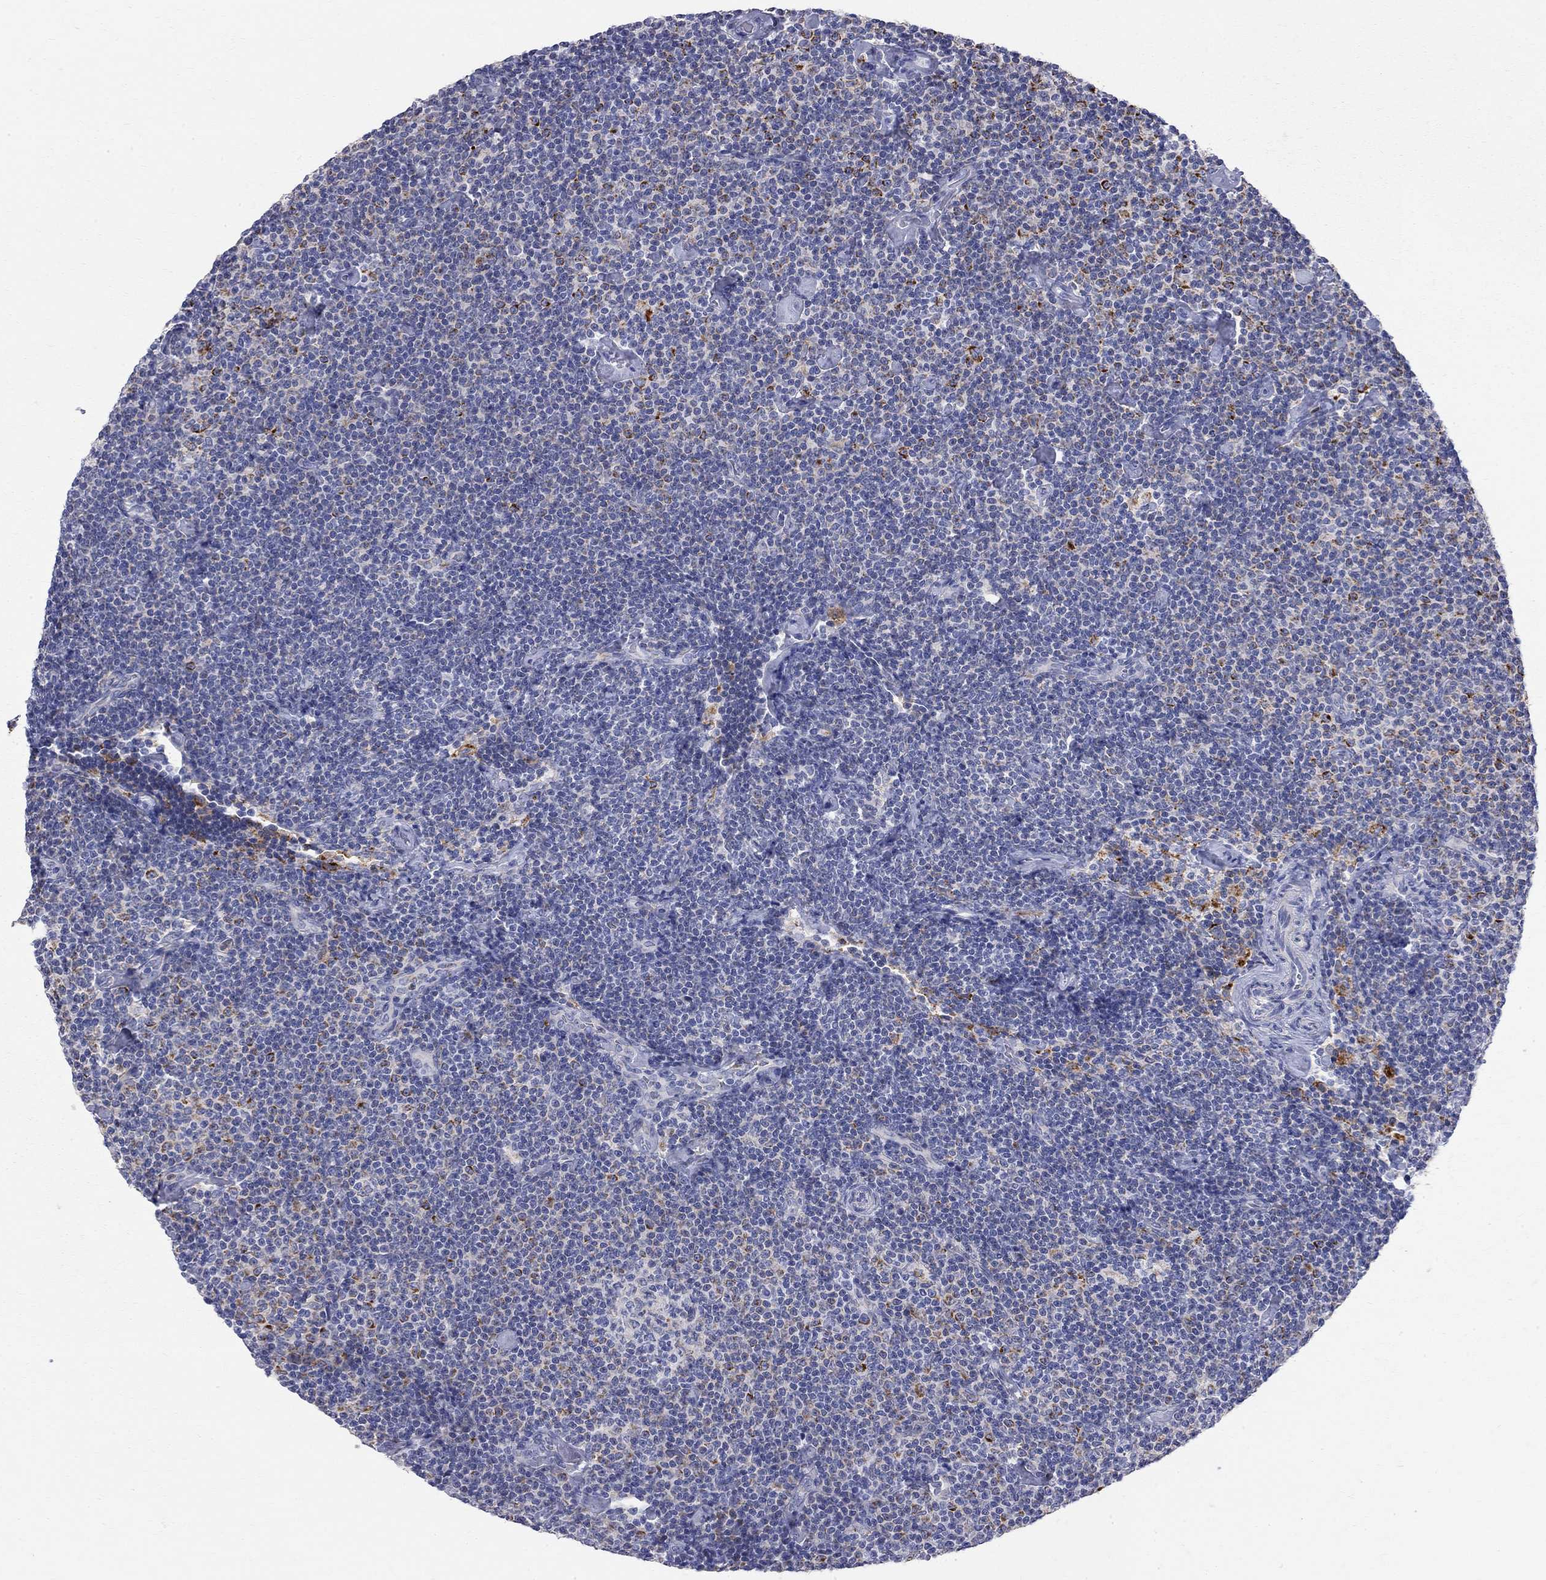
{"staining": {"intensity": "negative", "quantity": "none", "location": "none"}, "tissue": "lymphoma", "cell_type": "Tumor cells", "image_type": "cancer", "snomed": [{"axis": "morphology", "description": "Malignant lymphoma, non-Hodgkin's type, Low grade"}, {"axis": "topography", "description": "Lymph node"}], "caption": "IHC micrograph of human lymphoma stained for a protein (brown), which shows no expression in tumor cells.", "gene": "ACSL1", "patient": {"sex": "male", "age": 81}}